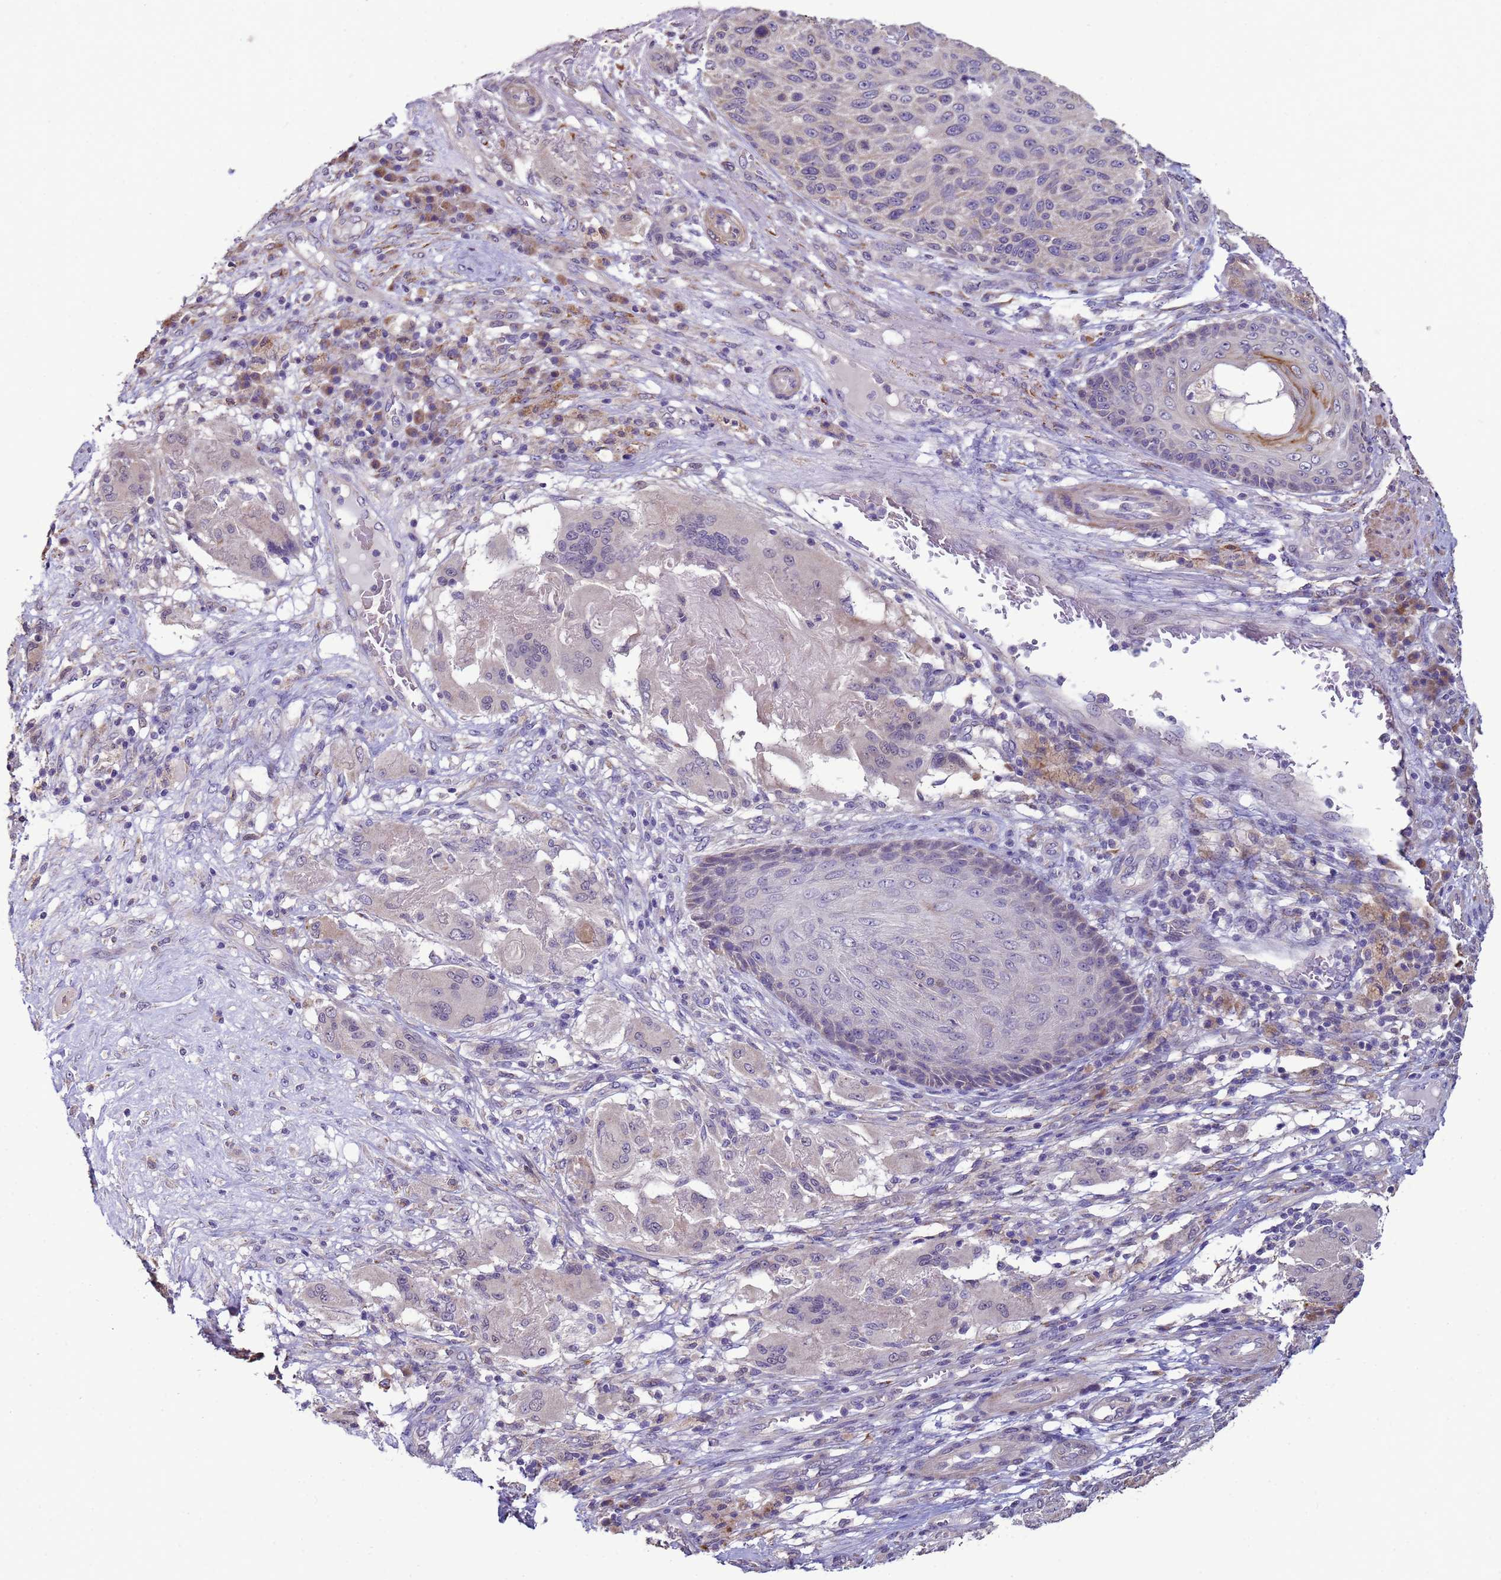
{"staining": {"intensity": "negative", "quantity": "none", "location": "none"}, "tissue": "skin cancer", "cell_type": "Tumor cells", "image_type": "cancer", "snomed": [{"axis": "morphology", "description": "Squamous cell carcinoma, NOS"}, {"axis": "topography", "description": "Skin"}], "caption": "High power microscopy micrograph of an immunohistochemistry micrograph of skin squamous cell carcinoma, revealing no significant staining in tumor cells.", "gene": "CLHC1", "patient": {"sex": "female", "age": 88}}